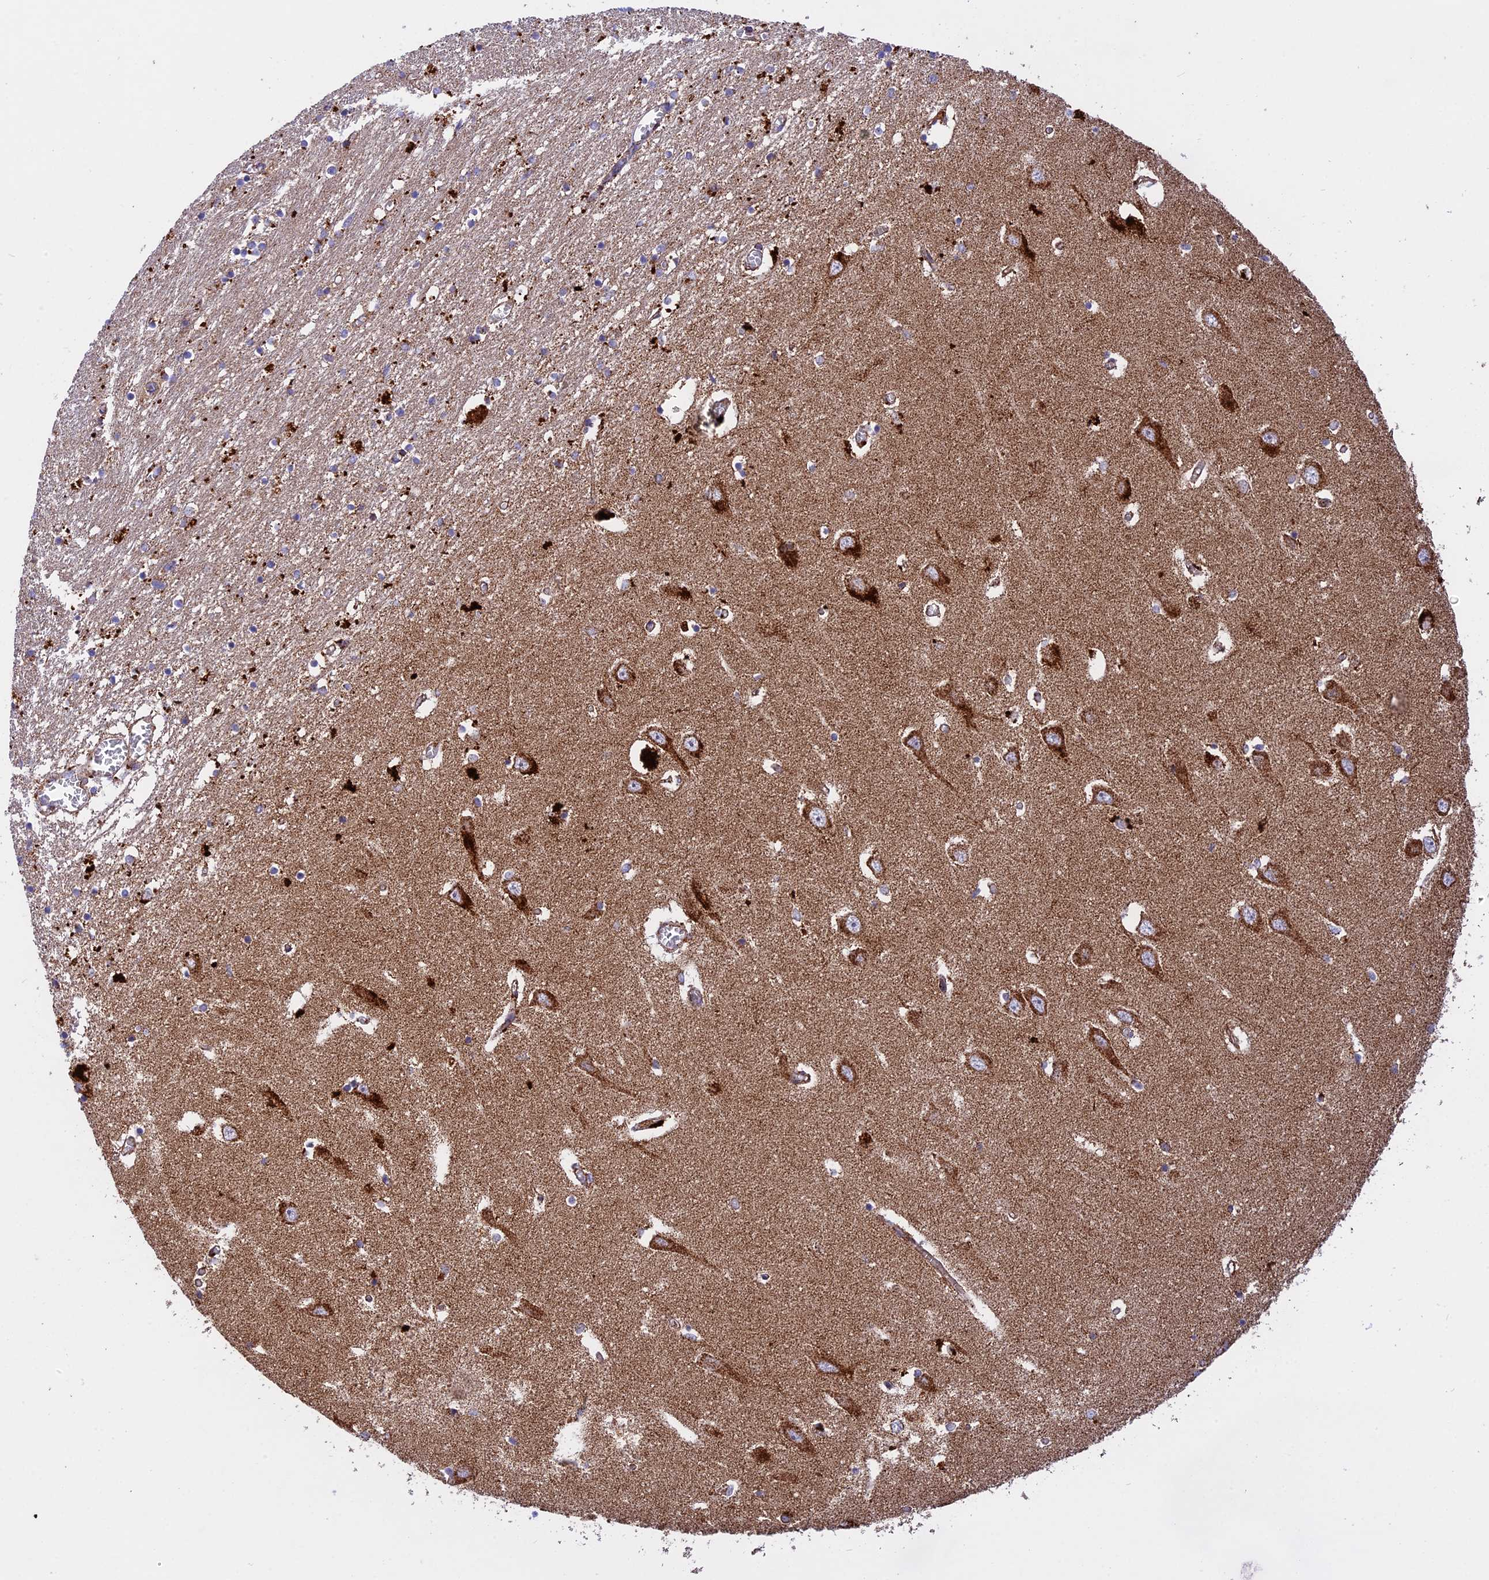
{"staining": {"intensity": "strong", "quantity": "<25%", "location": "cytoplasmic/membranous"}, "tissue": "hippocampus", "cell_type": "Glial cells", "image_type": "normal", "snomed": [{"axis": "morphology", "description": "Normal tissue, NOS"}, {"axis": "topography", "description": "Hippocampus"}], "caption": "The micrograph displays immunohistochemical staining of unremarkable hippocampus. There is strong cytoplasmic/membranous positivity is present in about <25% of glial cells. (brown staining indicates protein expression, while blue staining denotes nuclei).", "gene": "UQCRB", "patient": {"sex": "male", "age": 70}}